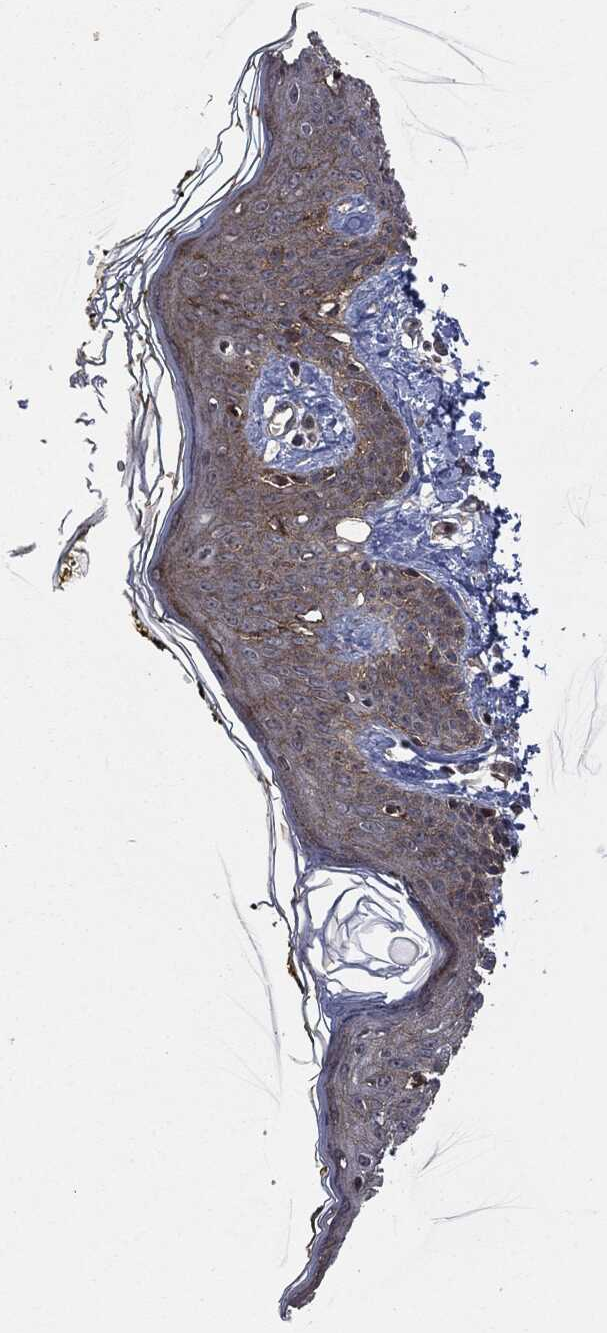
{"staining": {"intensity": "negative", "quantity": "none", "location": "none"}, "tissue": "skin", "cell_type": "Fibroblasts", "image_type": "normal", "snomed": [{"axis": "morphology", "description": "Normal tissue, NOS"}, {"axis": "topography", "description": "Skin"}], "caption": "A high-resolution photomicrograph shows IHC staining of unremarkable skin, which displays no significant expression in fibroblasts. (Brightfield microscopy of DAB immunohistochemistry at high magnification).", "gene": "HRAS", "patient": {"sex": "male", "age": 76}}